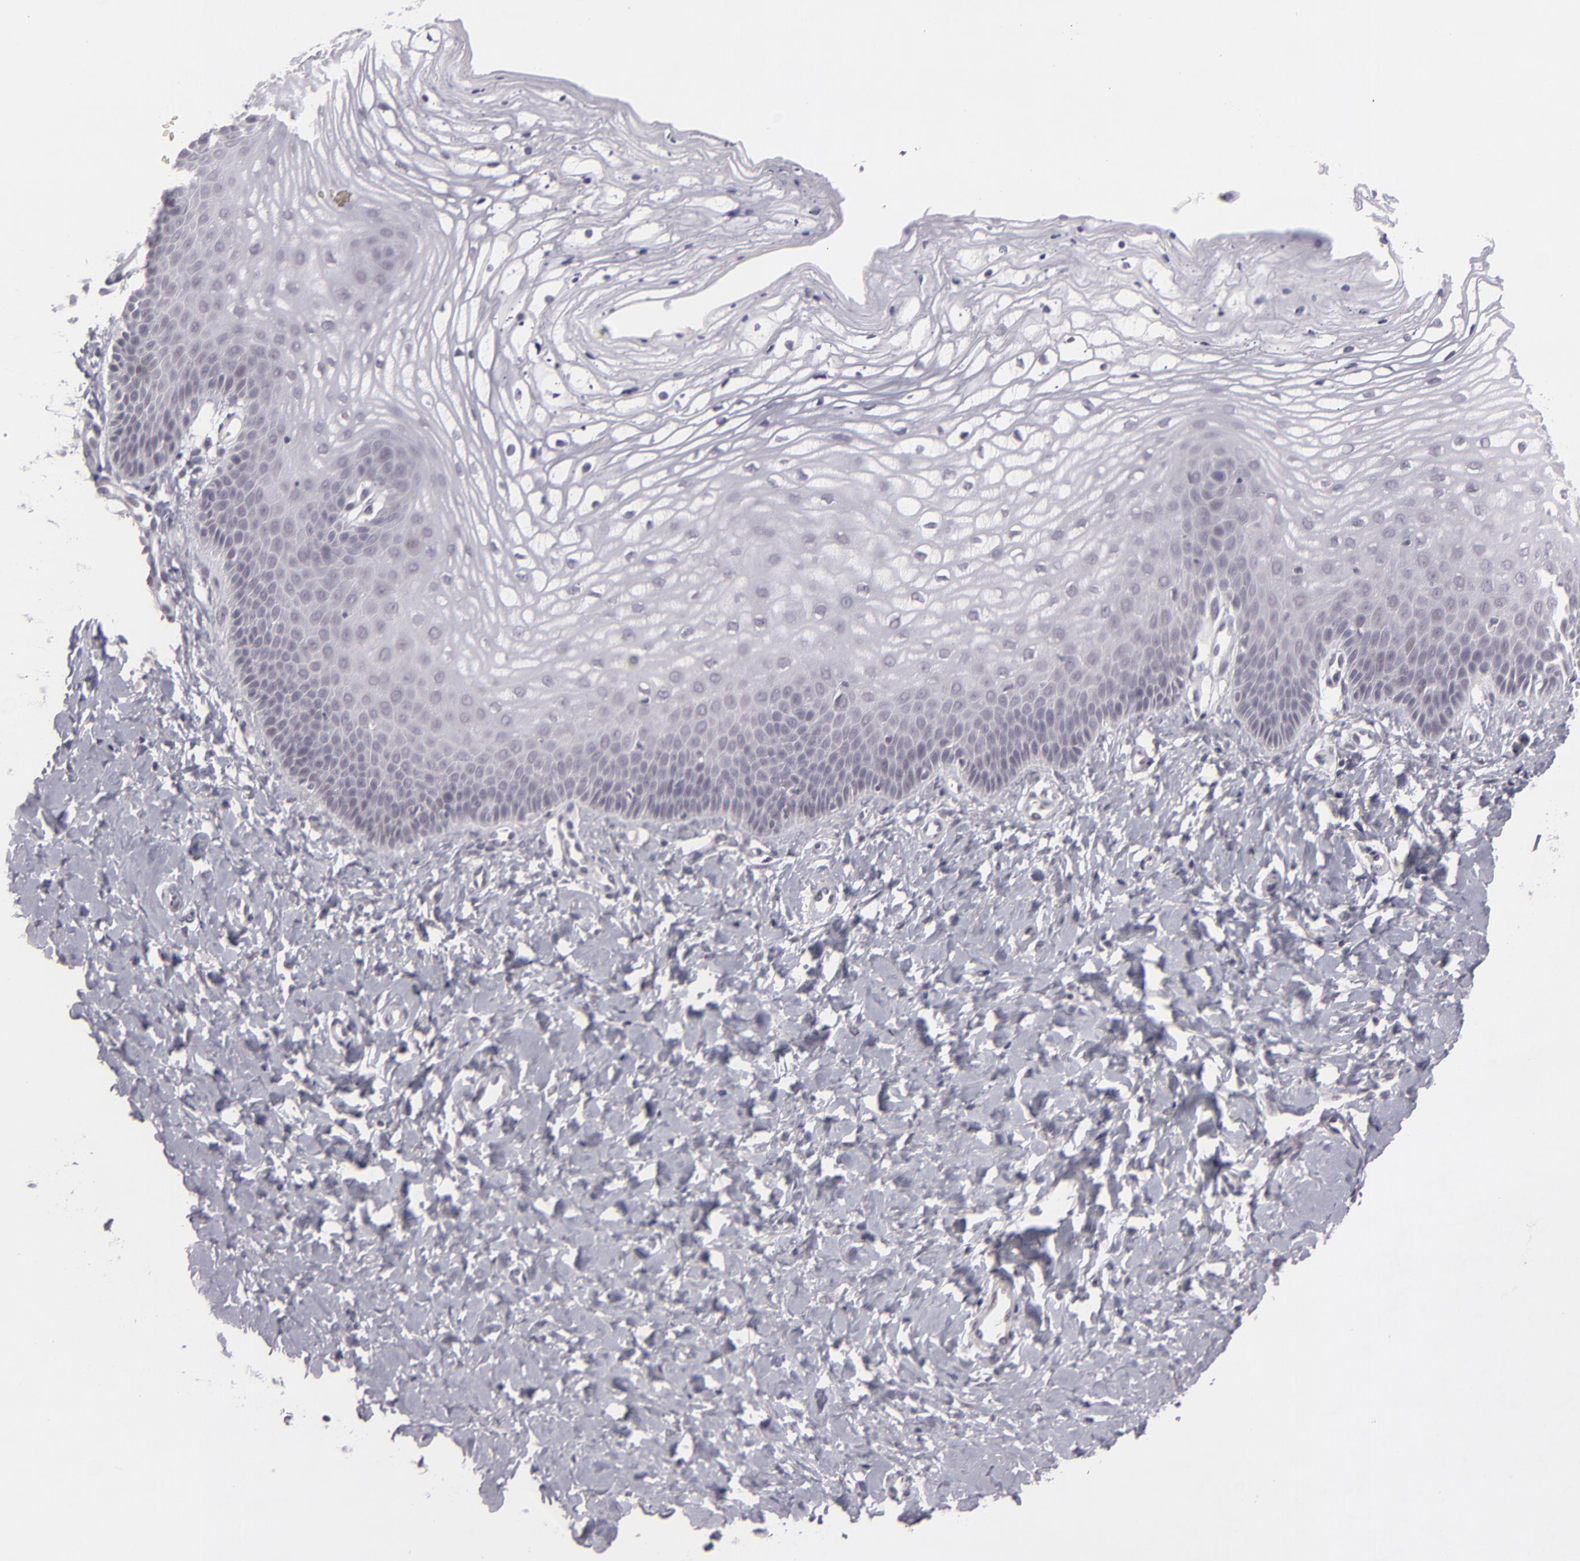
{"staining": {"intensity": "negative", "quantity": "none", "location": "none"}, "tissue": "vagina", "cell_type": "Squamous epithelial cells", "image_type": "normal", "snomed": [{"axis": "morphology", "description": "Normal tissue, NOS"}, {"axis": "topography", "description": "Vagina"}], "caption": "A micrograph of vagina stained for a protein demonstrates no brown staining in squamous epithelial cells. Nuclei are stained in blue.", "gene": "ZNF205", "patient": {"sex": "female", "age": 68}}